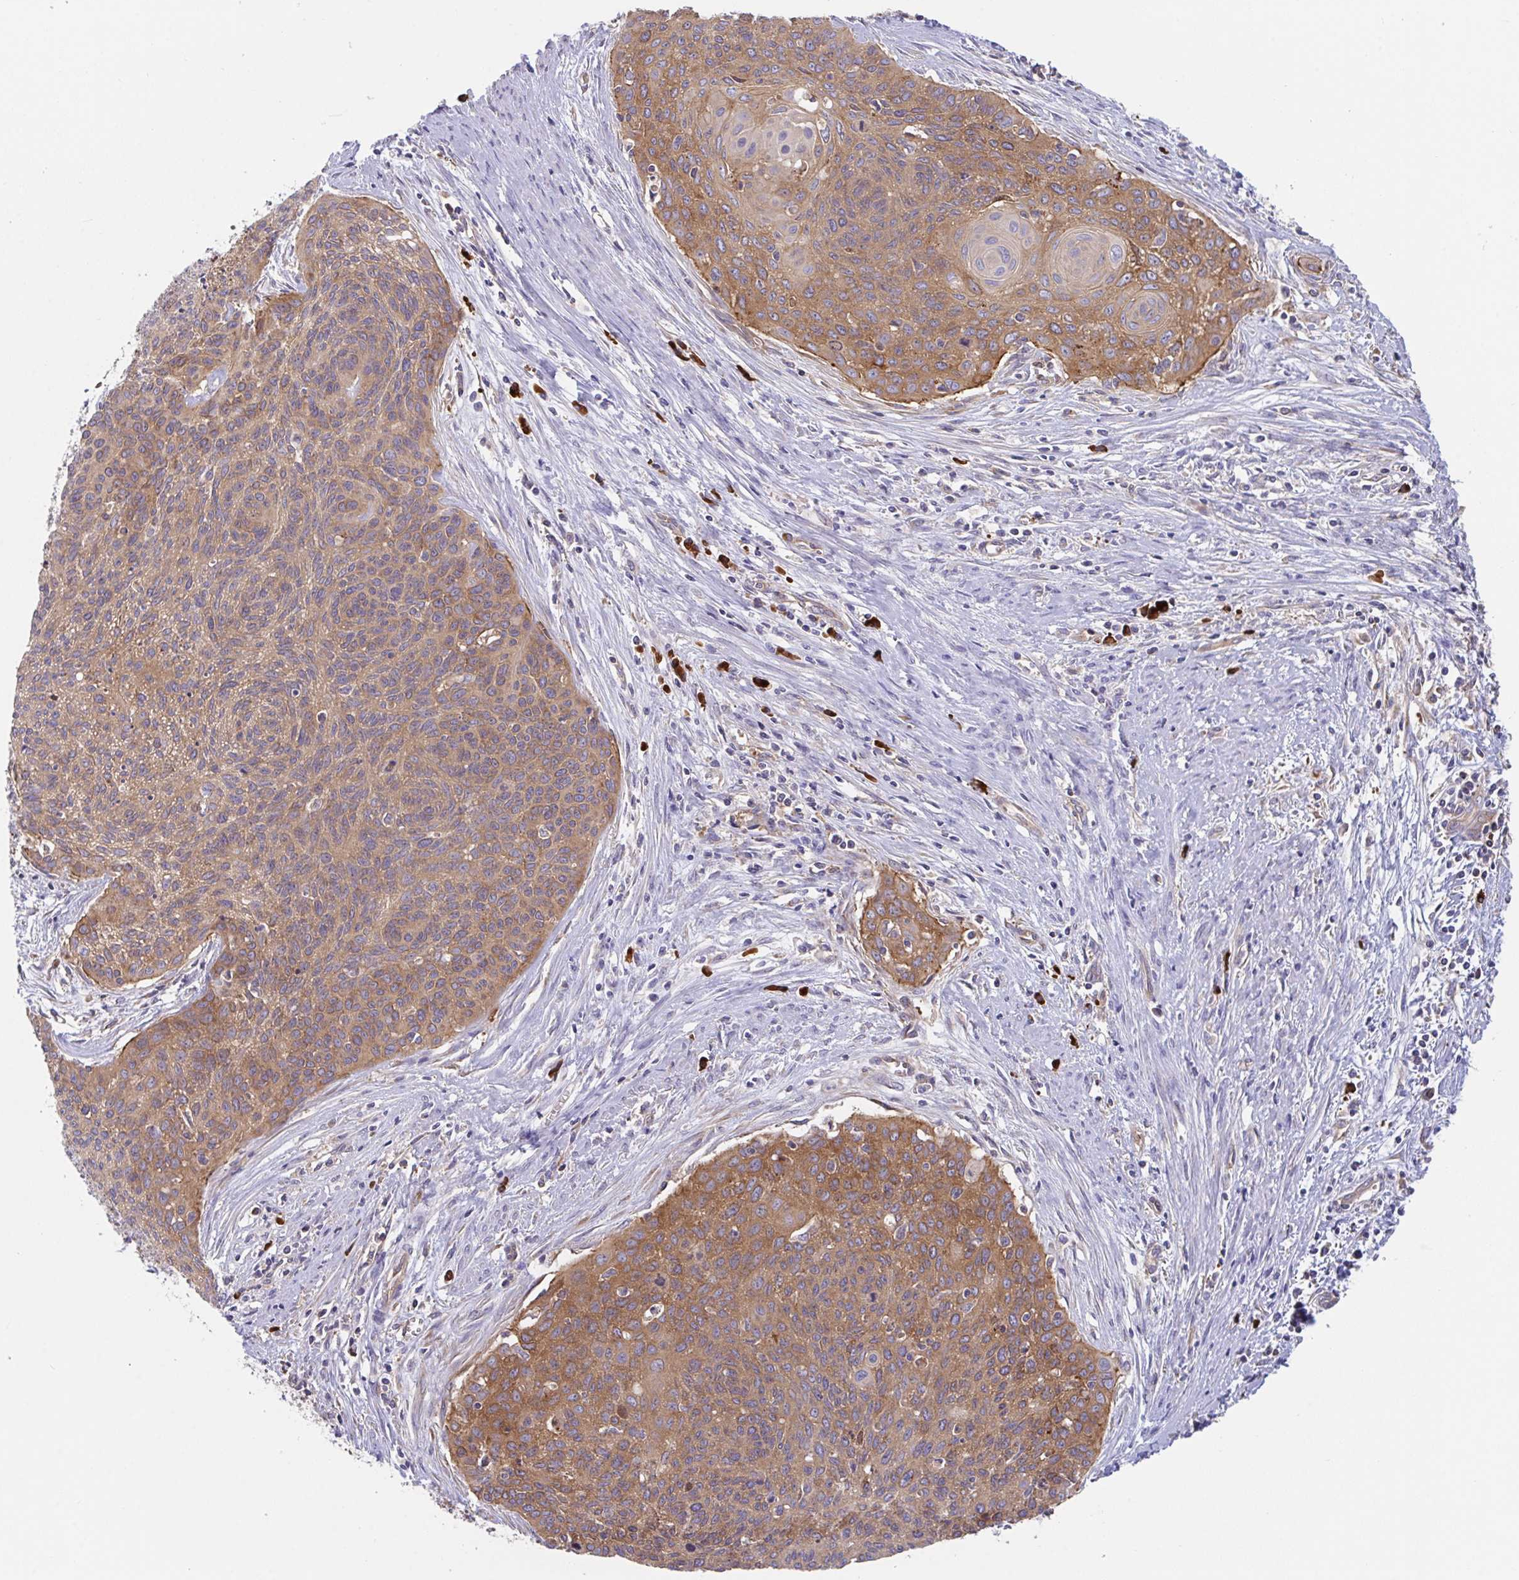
{"staining": {"intensity": "moderate", "quantity": "25%-75%", "location": "cytoplasmic/membranous"}, "tissue": "cervical cancer", "cell_type": "Tumor cells", "image_type": "cancer", "snomed": [{"axis": "morphology", "description": "Squamous cell carcinoma, NOS"}, {"axis": "topography", "description": "Cervix"}], "caption": "Cervical squamous cell carcinoma stained with immunohistochemistry displays moderate cytoplasmic/membranous expression in about 25%-75% of tumor cells.", "gene": "YARS2", "patient": {"sex": "female", "age": 55}}